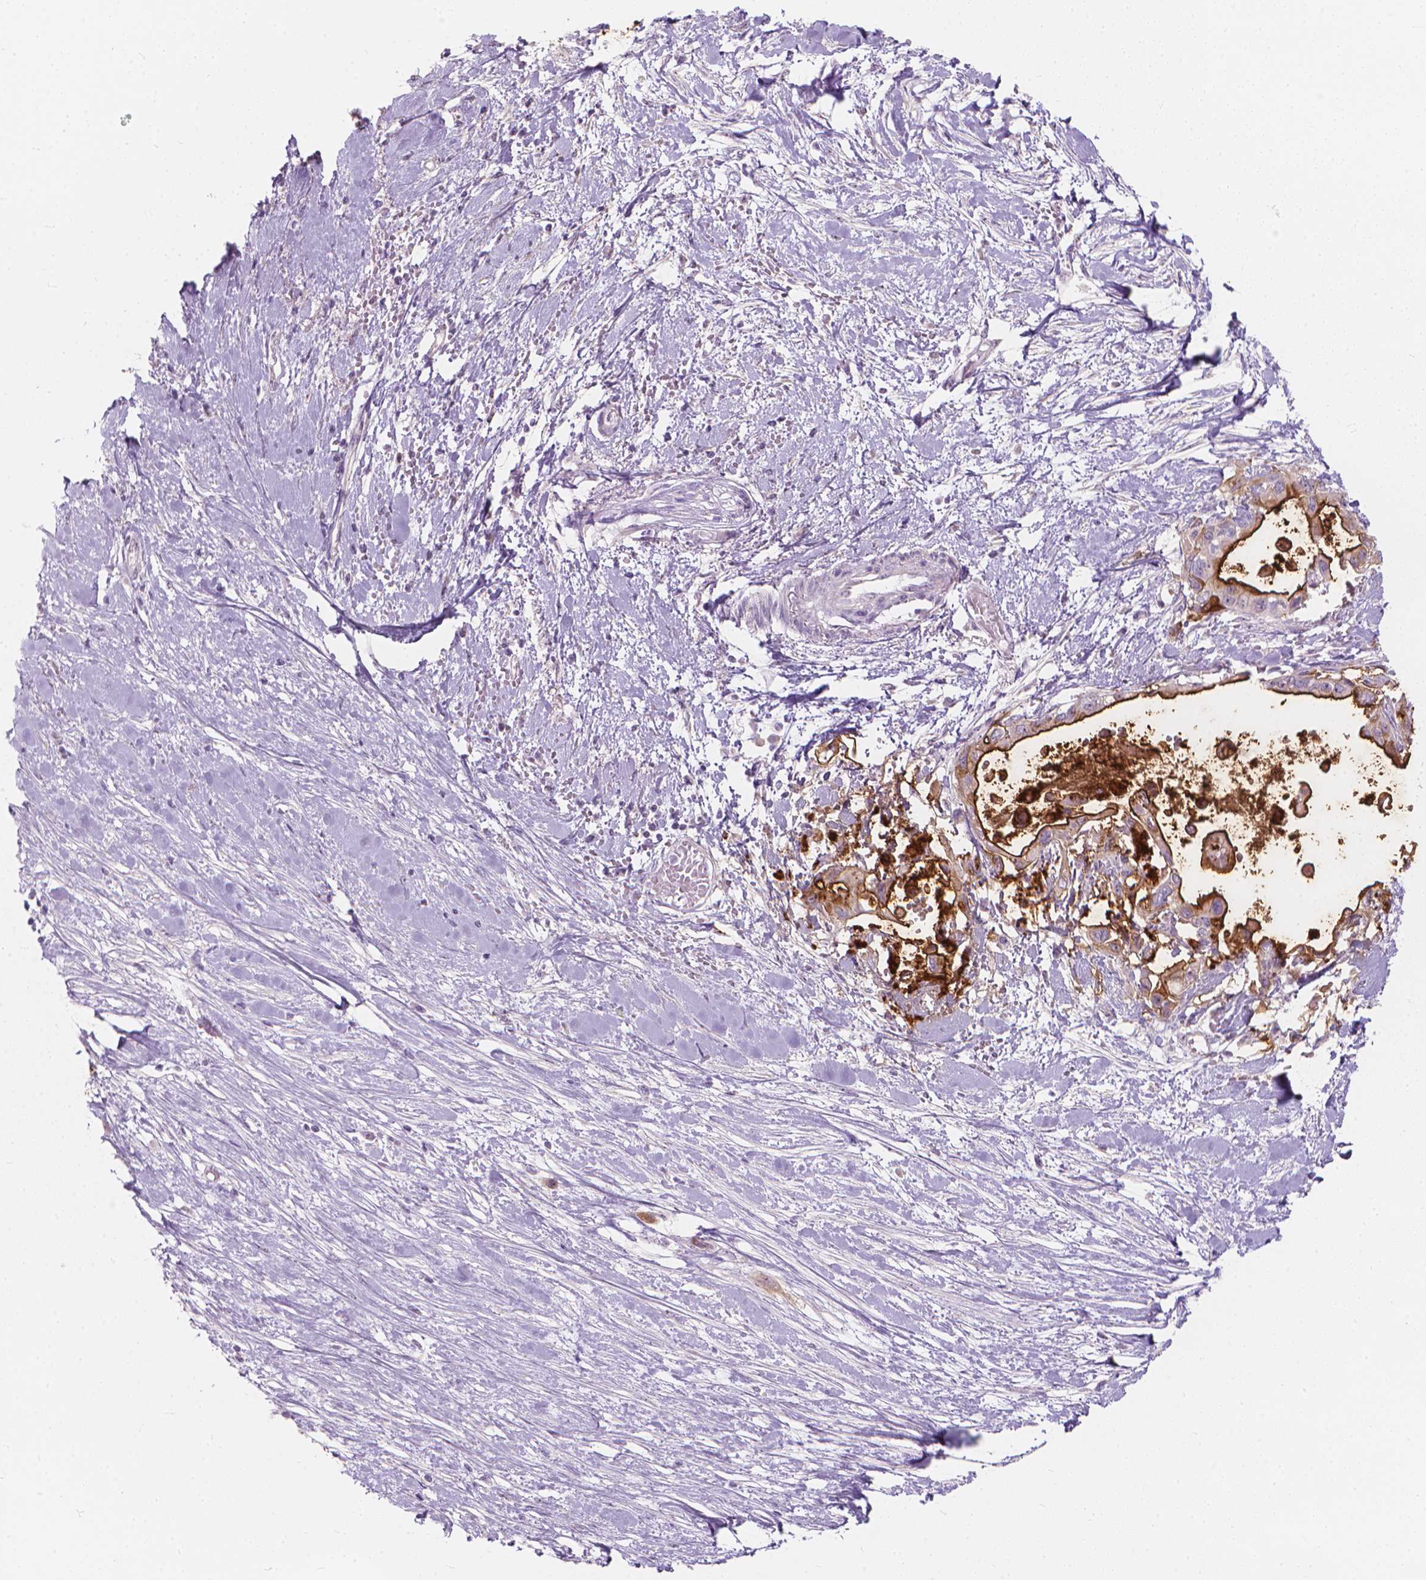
{"staining": {"intensity": "strong", "quantity": "25%-75%", "location": "cytoplasmic/membranous"}, "tissue": "pancreatic cancer", "cell_type": "Tumor cells", "image_type": "cancer", "snomed": [{"axis": "morphology", "description": "Adenocarcinoma, NOS"}, {"axis": "topography", "description": "Pancreas"}], "caption": "The photomicrograph shows staining of pancreatic cancer, revealing strong cytoplasmic/membranous protein expression (brown color) within tumor cells.", "gene": "GPRC5A", "patient": {"sex": "female", "age": 63}}